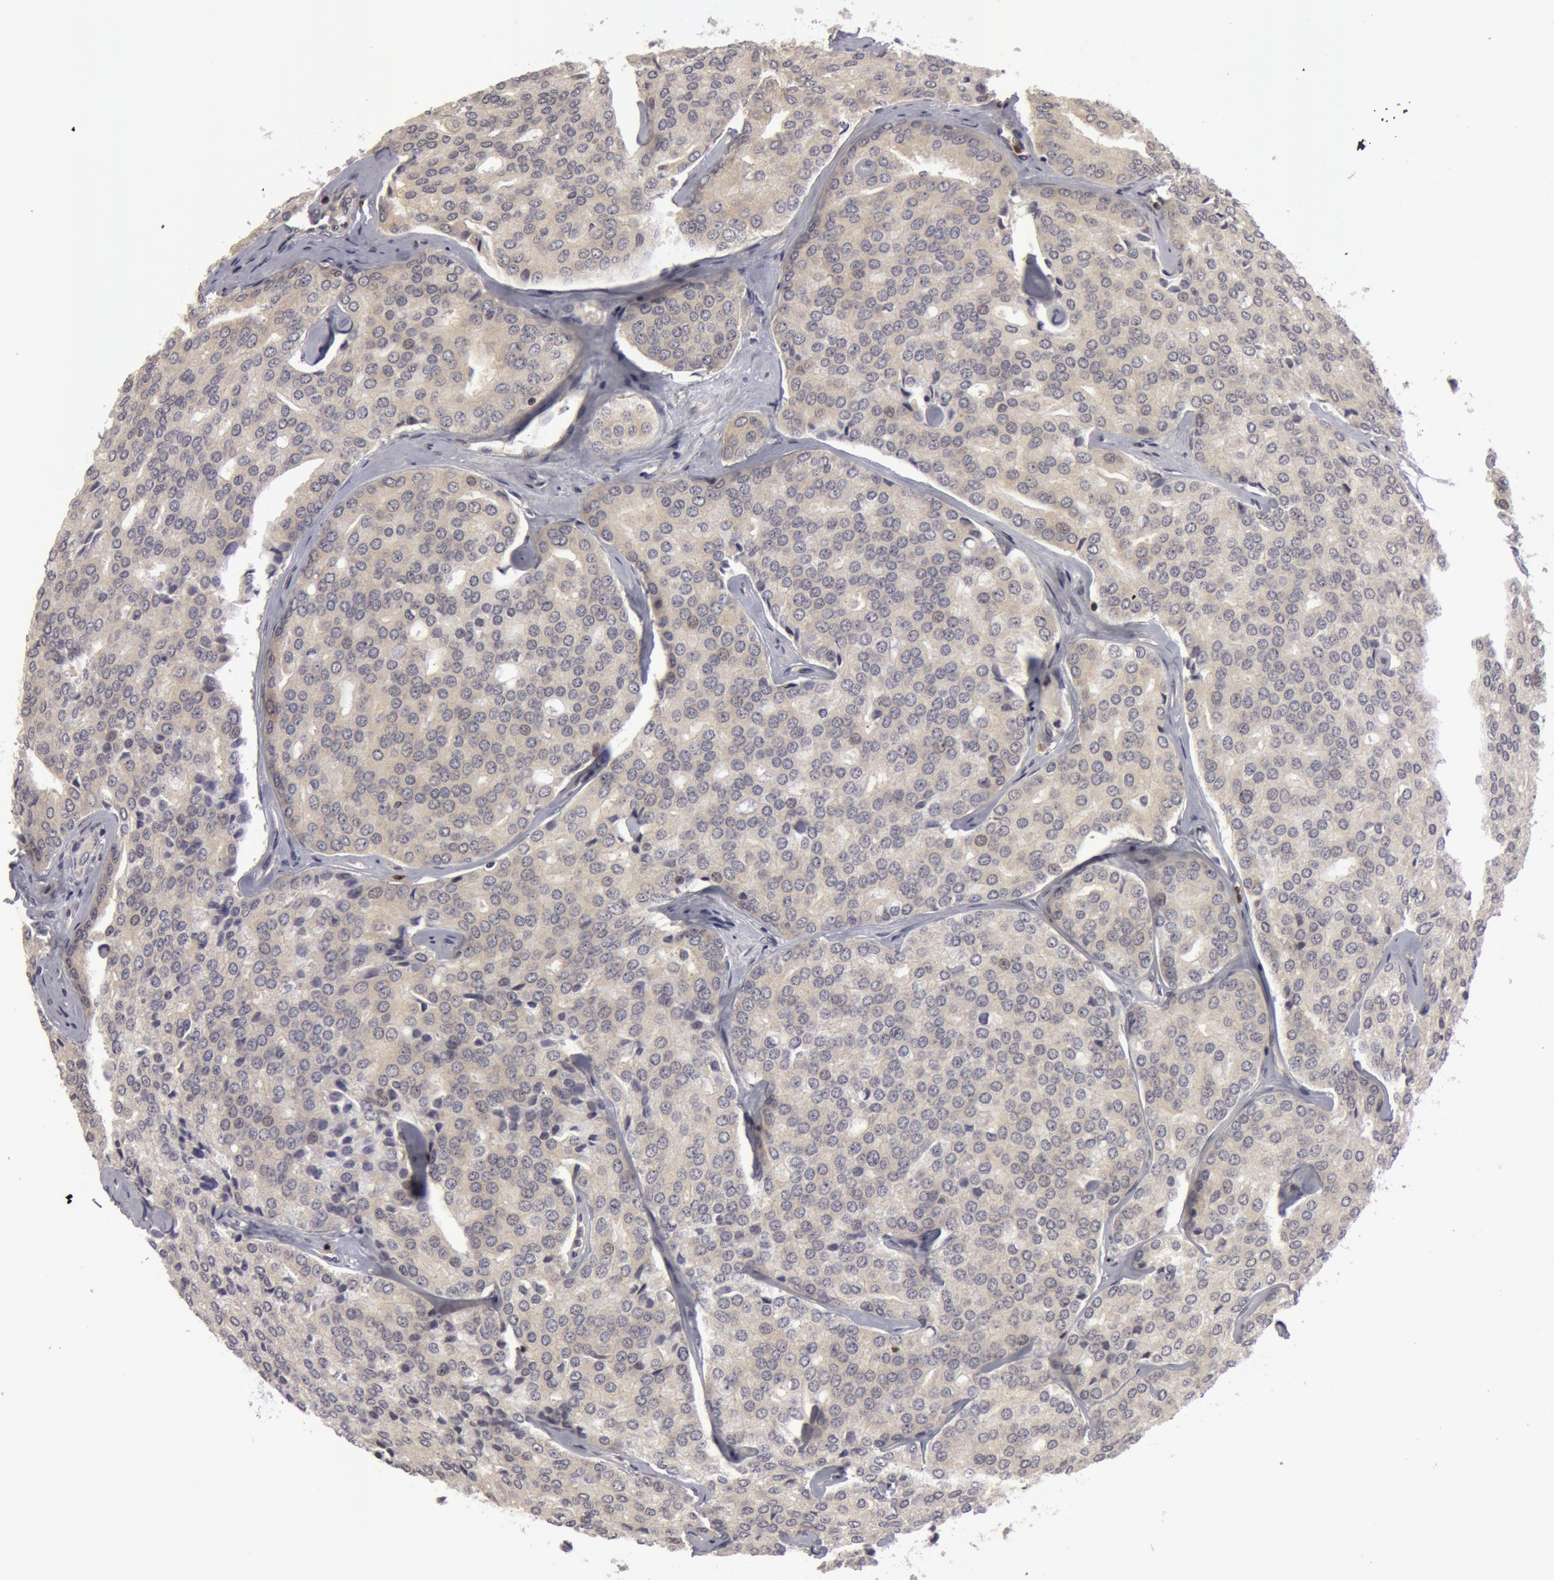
{"staining": {"intensity": "negative", "quantity": "none", "location": "none"}, "tissue": "prostate cancer", "cell_type": "Tumor cells", "image_type": "cancer", "snomed": [{"axis": "morphology", "description": "Adenocarcinoma, High grade"}, {"axis": "topography", "description": "Prostate"}], "caption": "Human prostate cancer stained for a protein using IHC reveals no staining in tumor cells.", "gene": "OASL", "patient": {"sex": "male", "age": 64}}